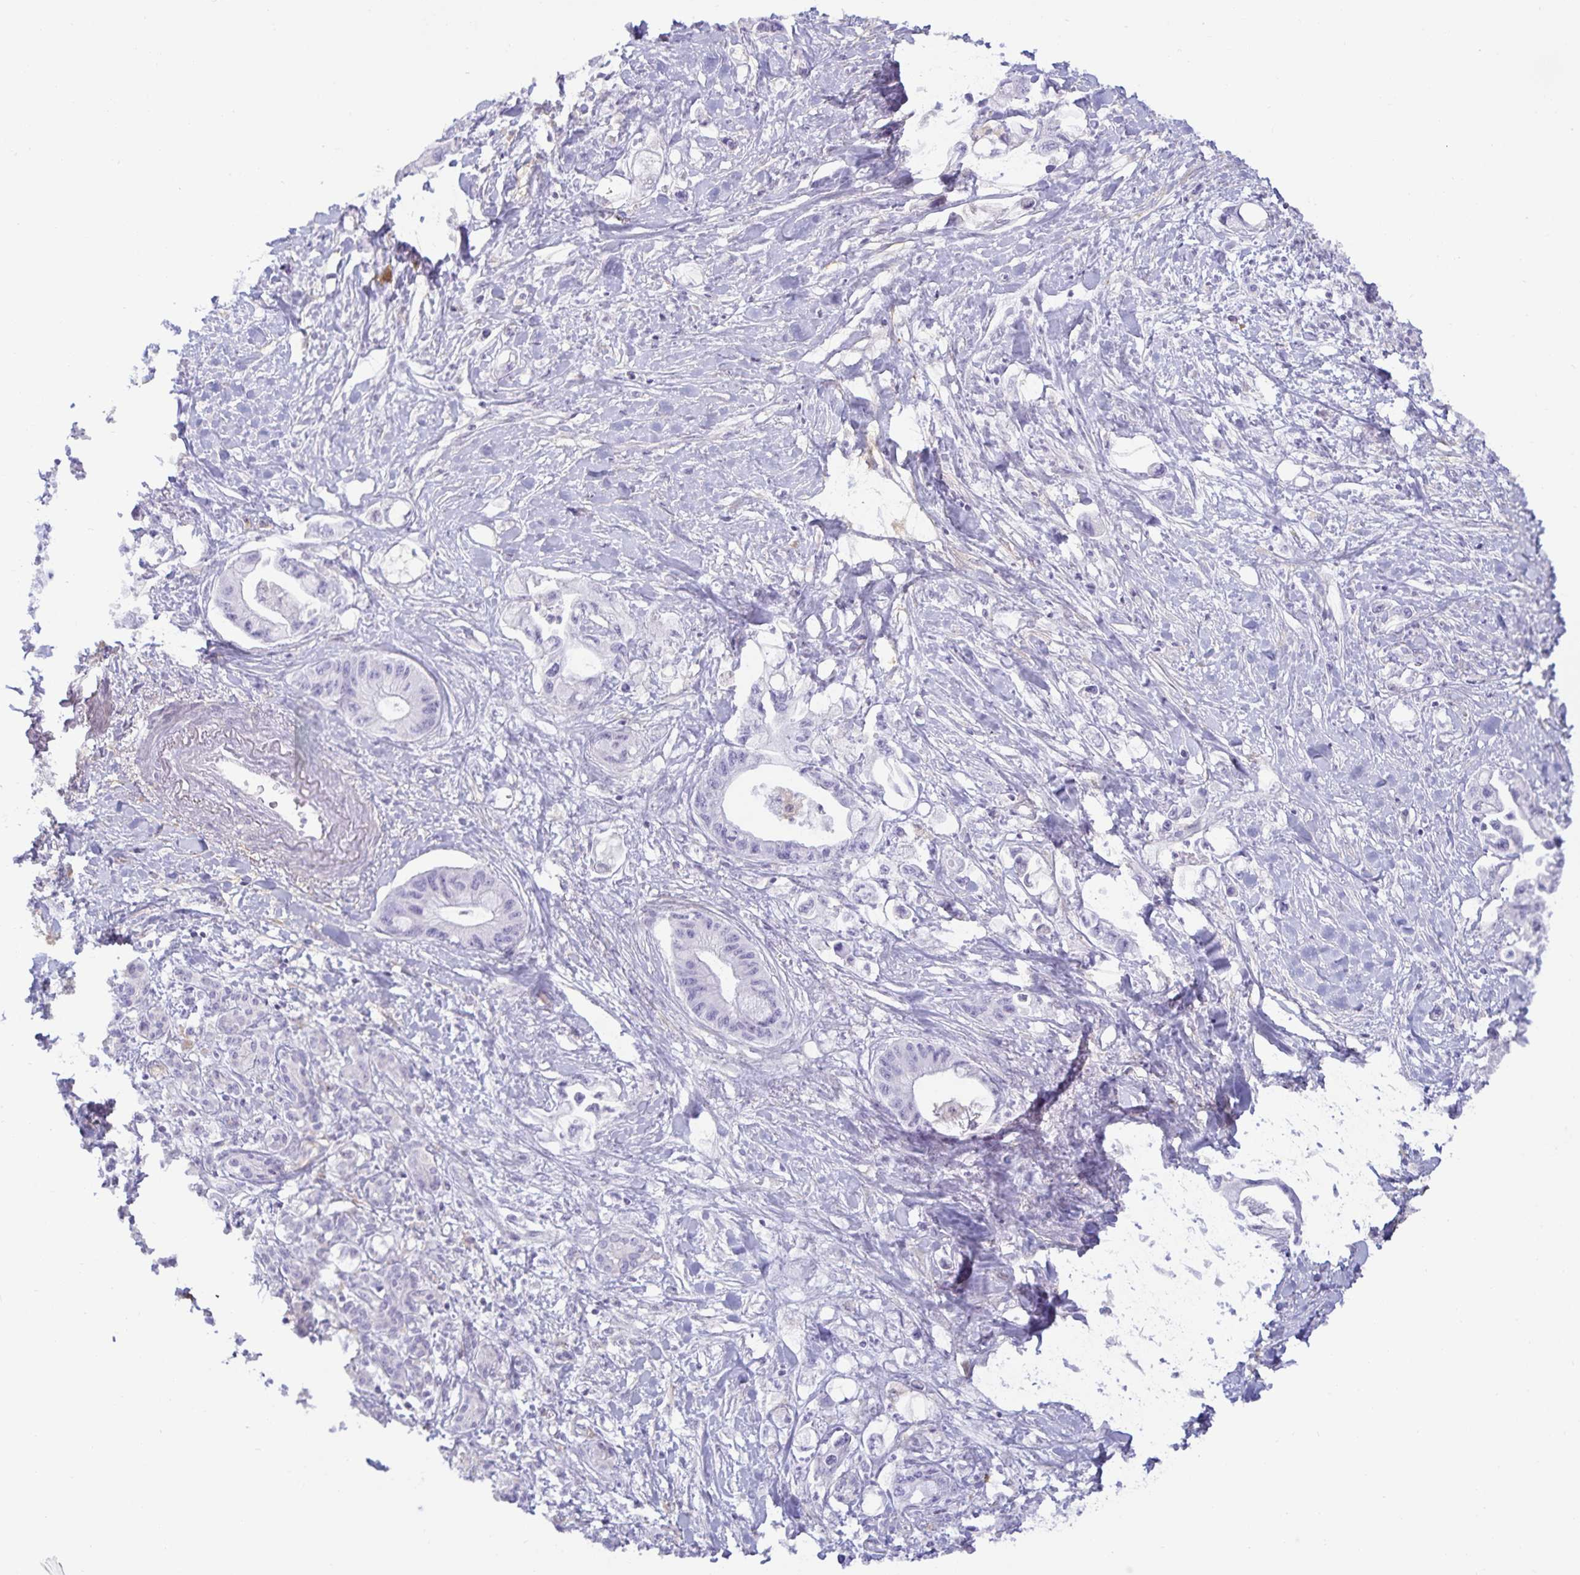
{"staining": {"intensity": "negative", "quantity": "none", "location": "none"}, "tissue": "pancreatic cancer", "cell_type": "Tumor cells", "image_type": "cancer", "snomed": [{"axis": "morphology", "description": "Adenocarcinoma, NOS"}, {"axis": "topography", "description": "Pancreas"}], "caption": "Immunohistochemical staining of human pancreatic cancer reveals no significant expression in tumor cells.", "gene": "SPAG4", "patient": {"sex": "male", "age": 61}}